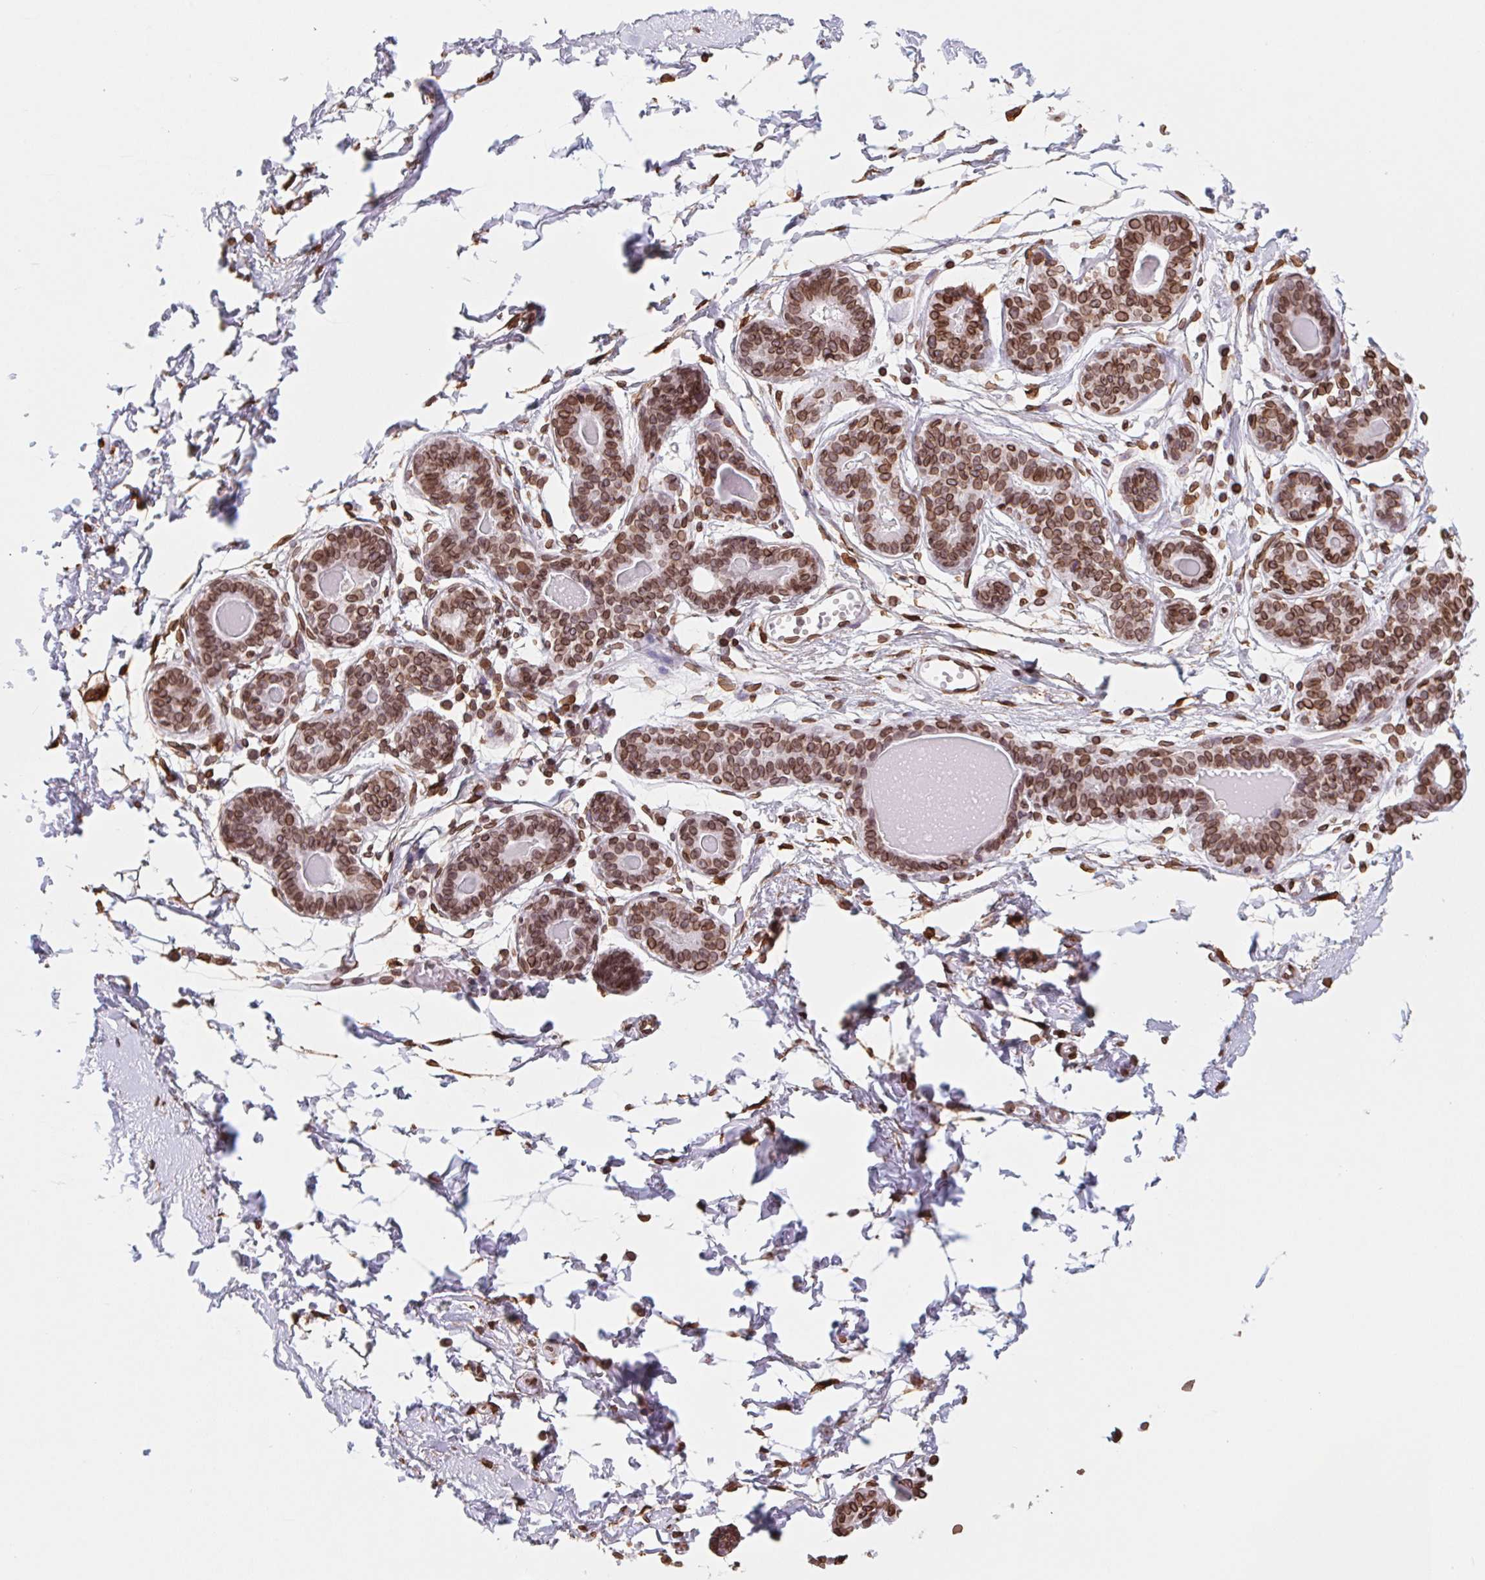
{"staining": {"intensity": "strong", "quantity": "25%-75%", "location": "nuclear"}, "tissue": "breast", "cell_type": "Adipocytes", "image_type": "normal", "snomed": [{"axis": "morphology", "description": "Normal tissue, NOS"}, {"axis": "topography", "description": "Breast"}], "caption": "Brown immunohistochemical staining in normal breast demonstrates strong nuclear positivity in about 25%-75% of adipocytes.", "gene": "LMNB2", "patient": {"sex": "female", "age": 45}}